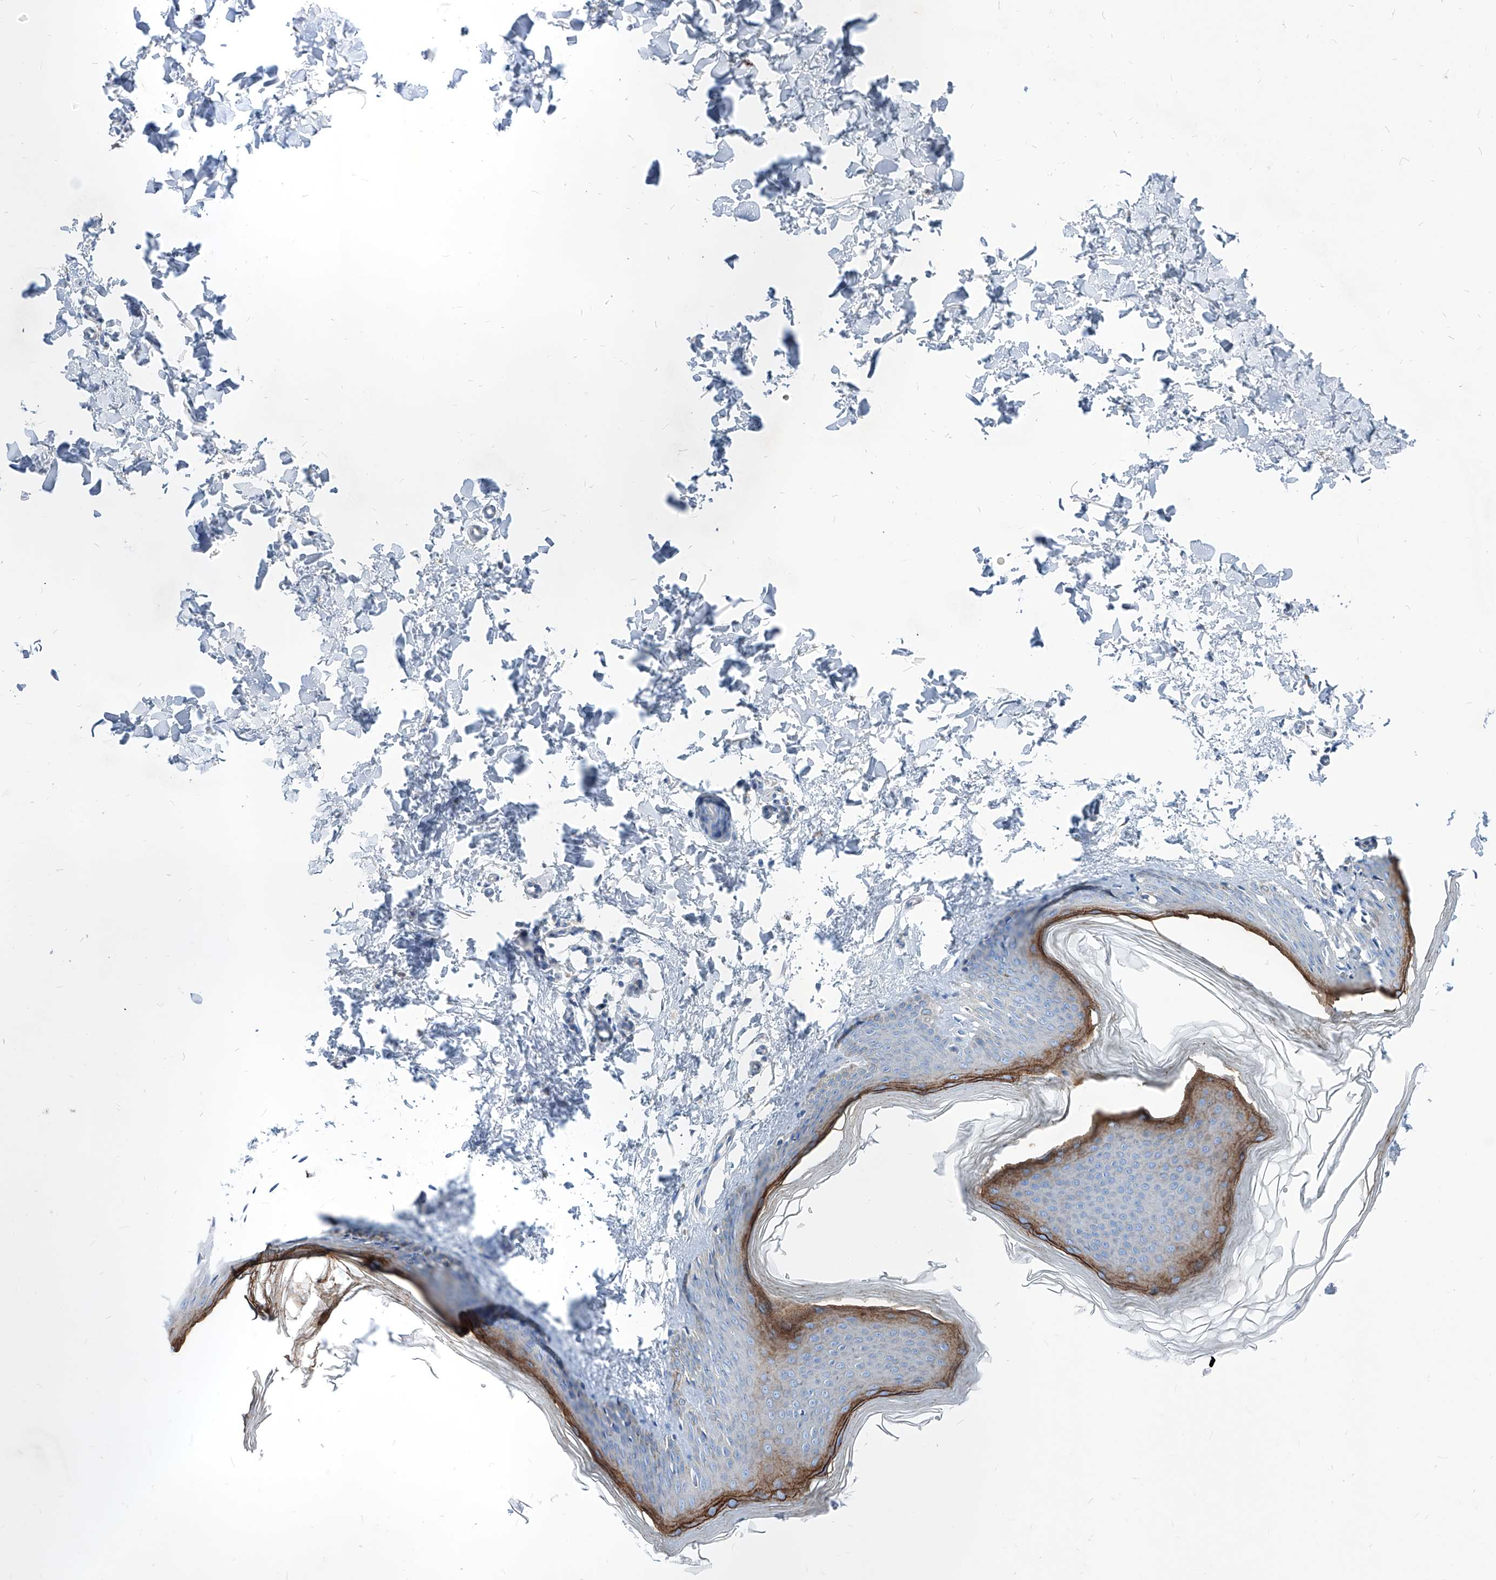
{"staining": {"intensity": "negative", "quantity": "none", "location": "none"}, "tissue": "skin", "cell_type": "Fibroblasts", "image_type": "normal", "snomed": [{"axis": "morphology", "description": "Normal tissue, NOS"}, {"axis": "topography", "description": "Skin"}], "caption": "Immunohistochemistry (IHC) histopathology image of normal skin: skin stained with DAB exhibits no significant protein staining in fibroblasts. (DAB IHC with hematoxylin counter stain).", "gene": "AGPS", "patient": {"sex": "female", "age": 27}}